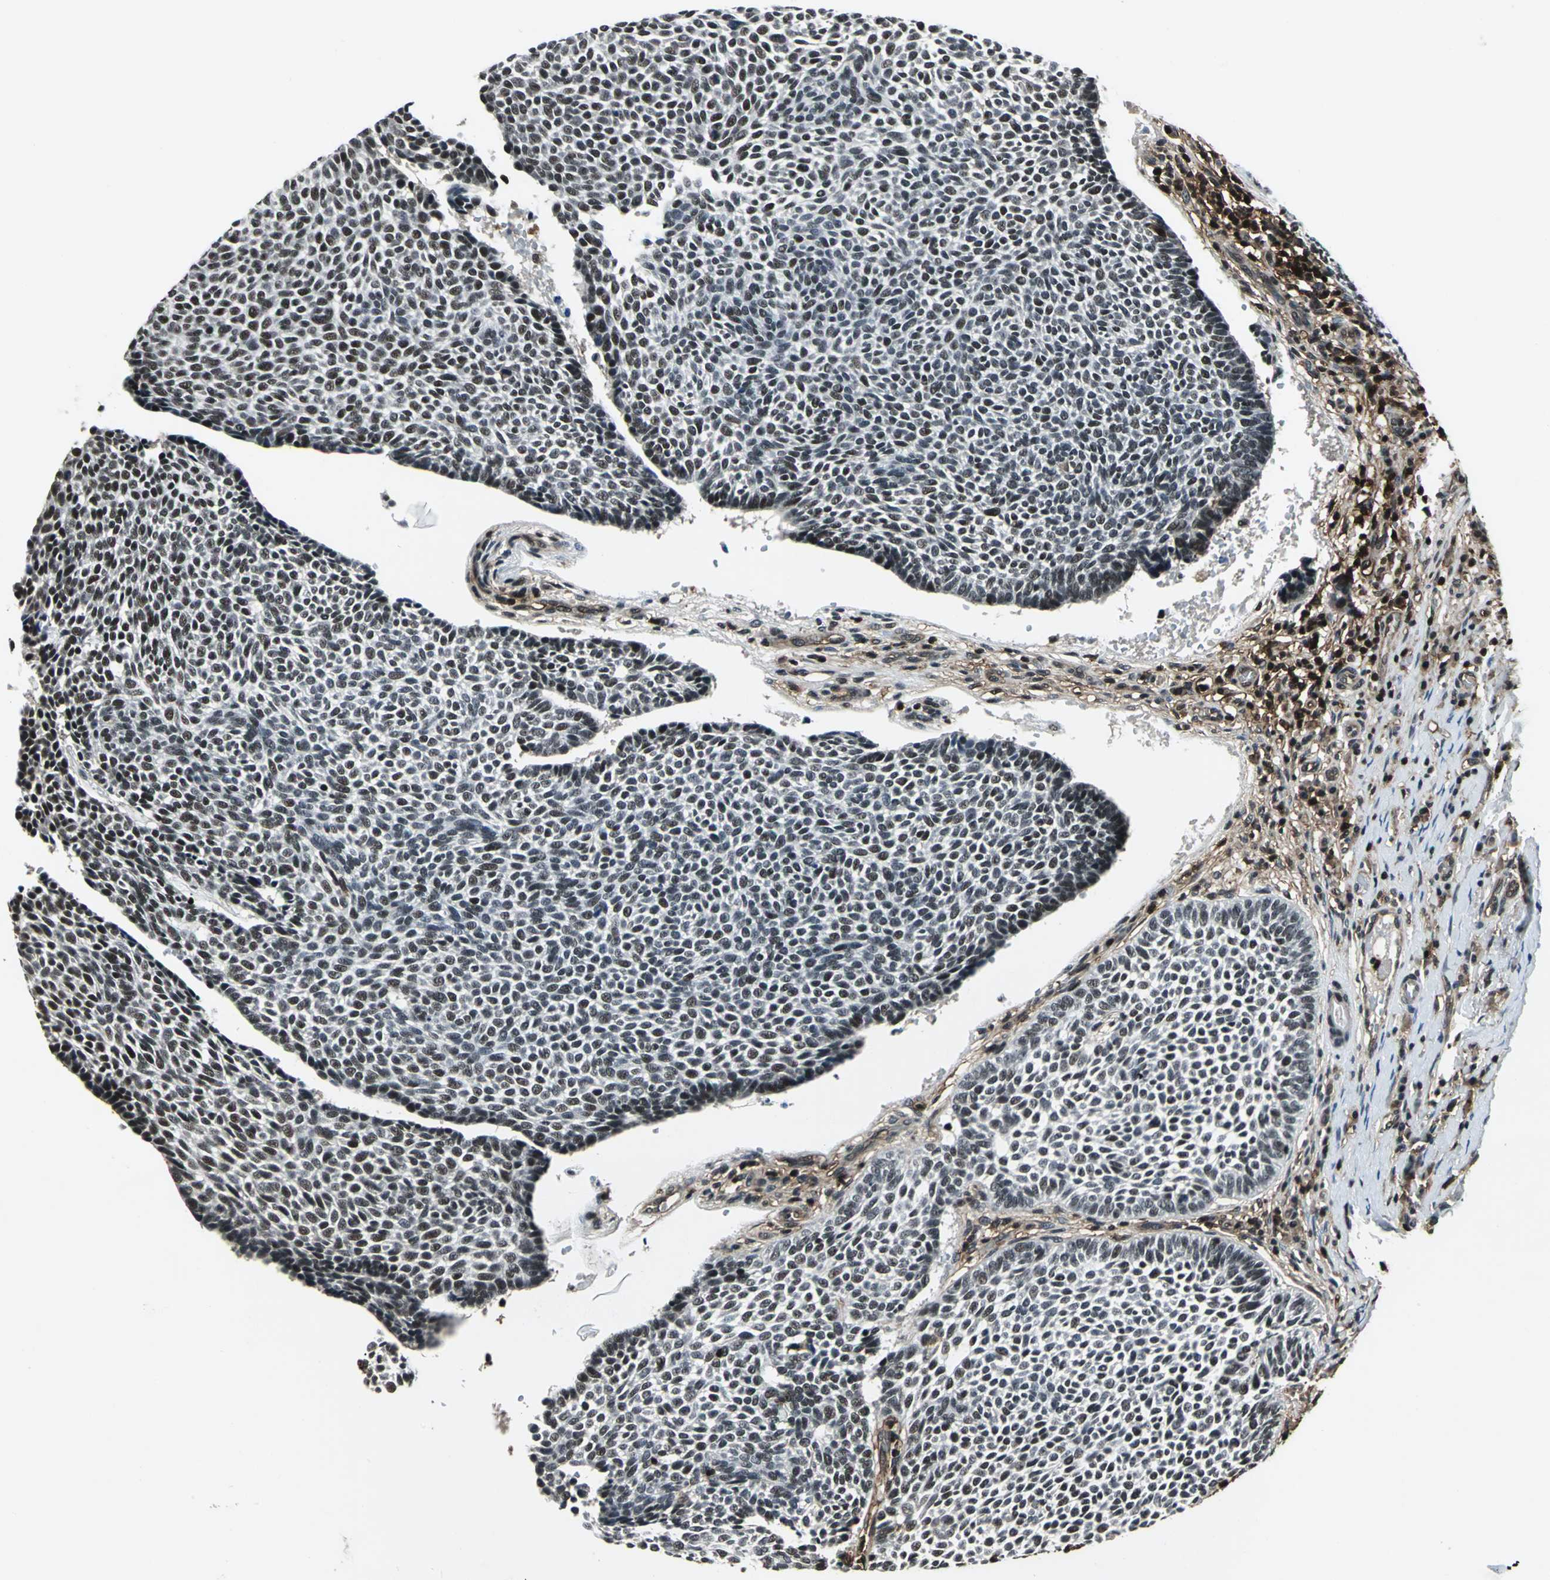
{"staining": {"intensity": "weak", "quantity": "25%-75%", "location": "nuclear"}, "tissue": "skin cancer", "cell_type": "Tumor cells", "image_type": "cancer", "snomed": [{"axis": "morphology", "description": "Normal tissue, NOS"}, {"axis": "morphology", "description": "Basal cell carcinoma"}, {"axis": "topography", "description": "Skin"}], "caption": "The immunohistochemical stain shows weak nuclear staining in tumor cells of basal cell carcinoma (skin) tissue. (DAB (3,3'-diaminobenzidine) IHC with brightfield microscopy, high magnification).", "gene": "NR2C2", "patient": {"sex": "male", "age": 87}}